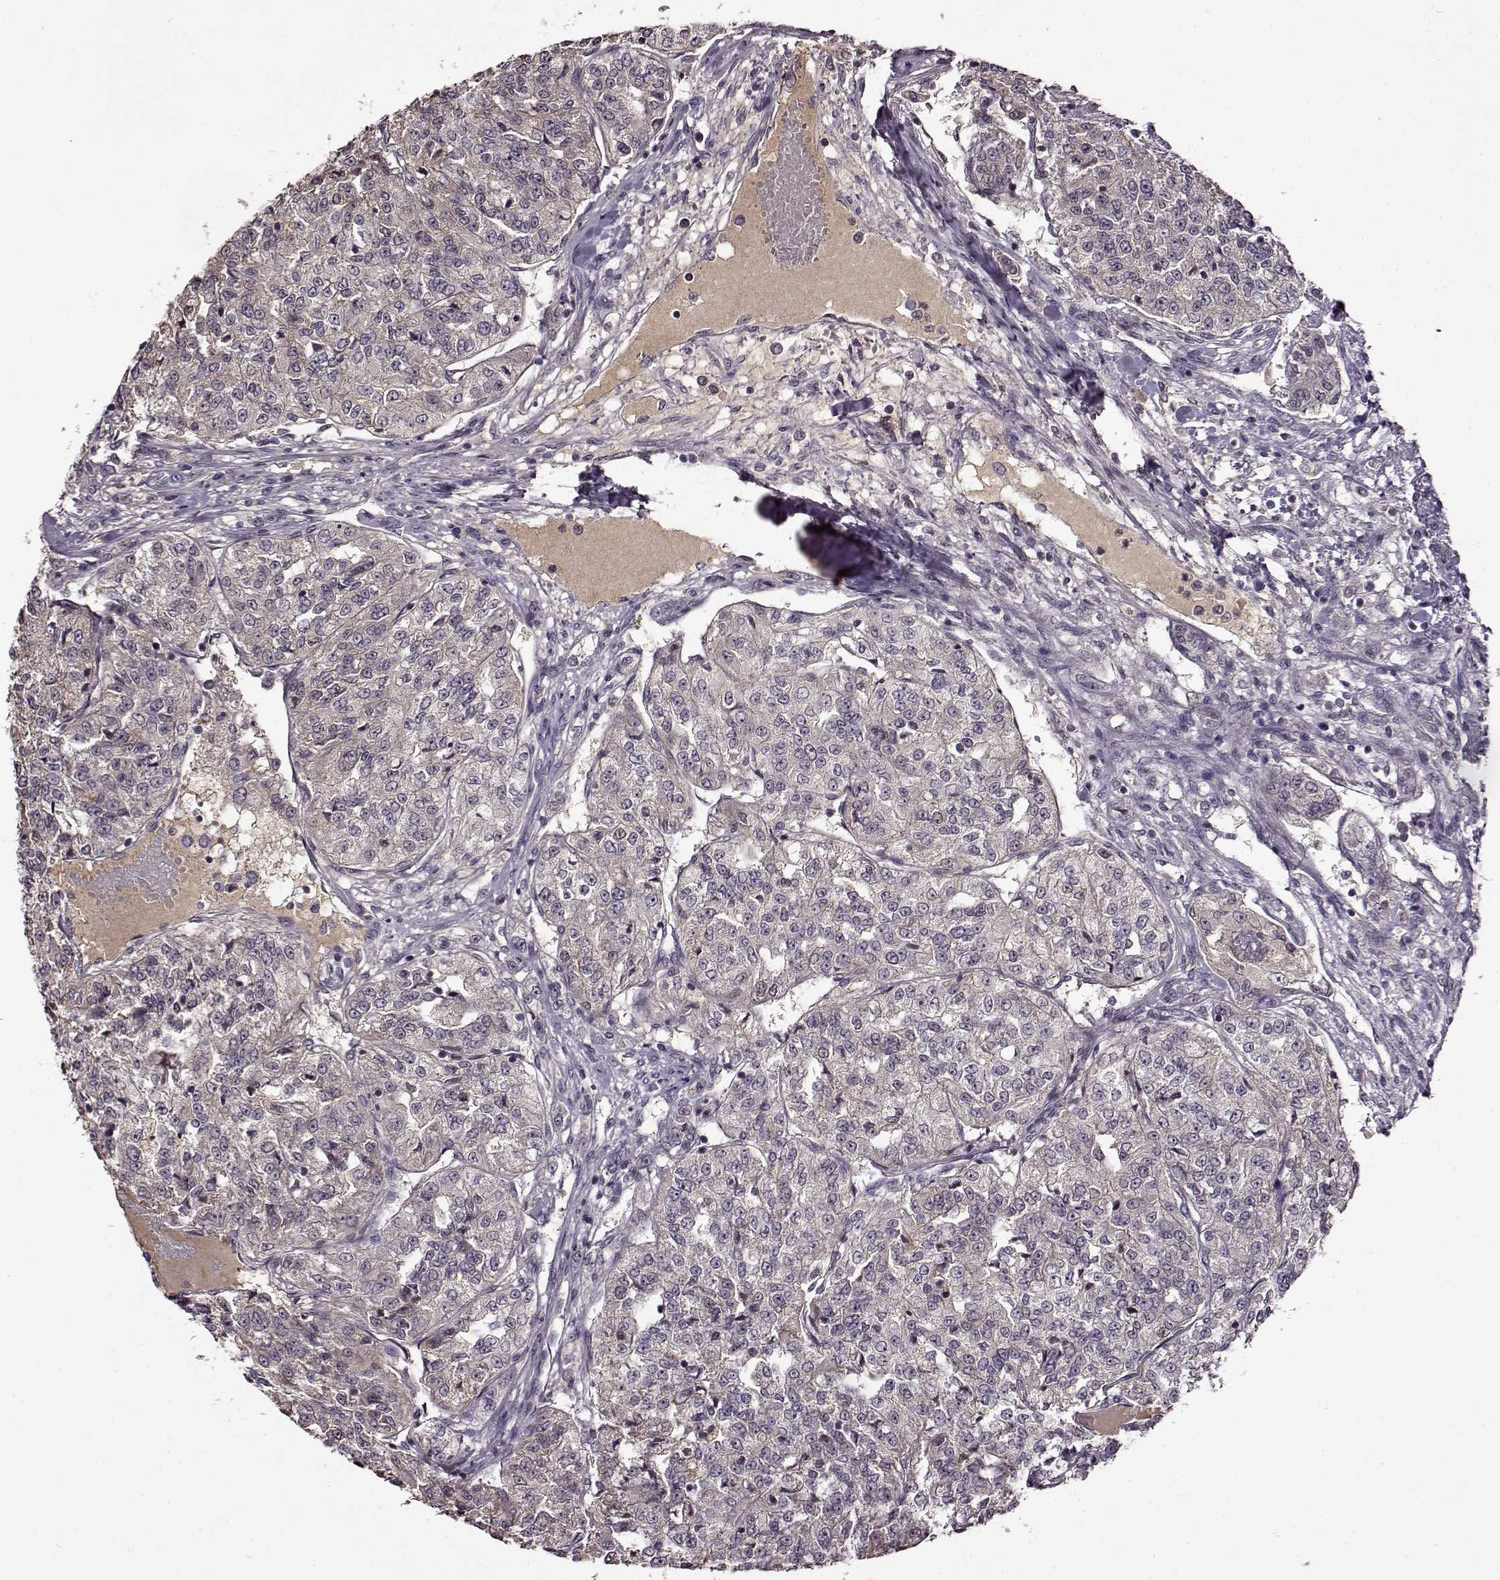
{"staining": {"intensity": "negative", "quantity": "none", "location": "none"}, "tissue": "renal cancer", "cell_type": "Tumor cells", "image_type": "cancer", "snomed": [{"axis": "morphology", "description": "Adenocarcinoma, NOS"}, {"axis": "topography", "description": "Kidney"}], "caption": "The immunohistochemistry (IHC) photomicrograph has no significant staining in tumor cells of adenocarcinoma (renal) tissue.", "gene": "MAIP1", "patient": {"sex": "female", "age": 63}}